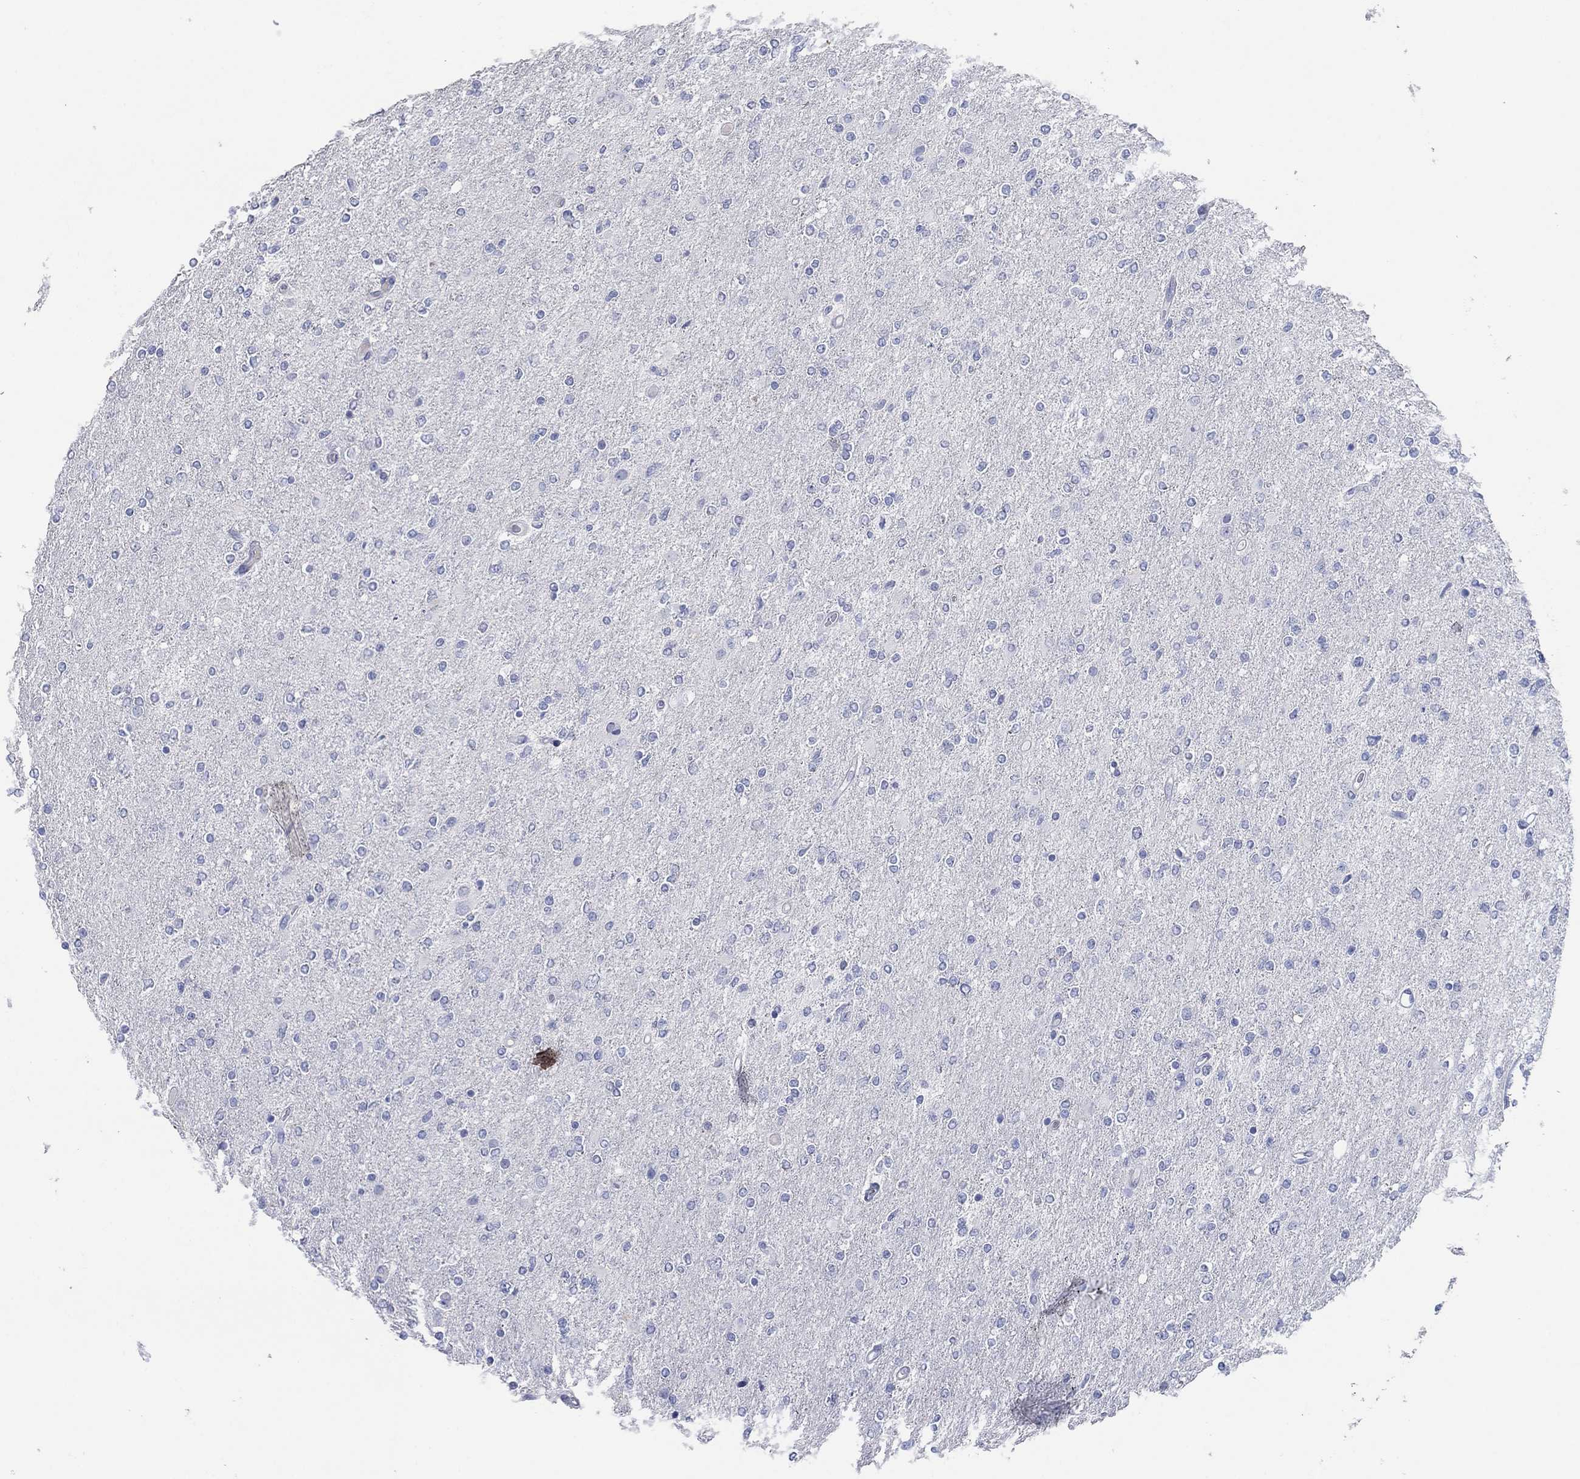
{"staining": {"intensity": "negative", "quantity": "none", "location": "none"}, "tissue": "glioma", "cell_type": "Tumor cells", "image_type": "cancer", "snomed": [{"axis": "morphology", "description": "Glioma, malignant, High grade"}, {"axis": "topography", "description": "Cerebral cortex"}], "caption": "There is no significant expression in tumor cells of glioma.", "gene": "POU5F1", "patient": {"sex": "male", "age": 70}}